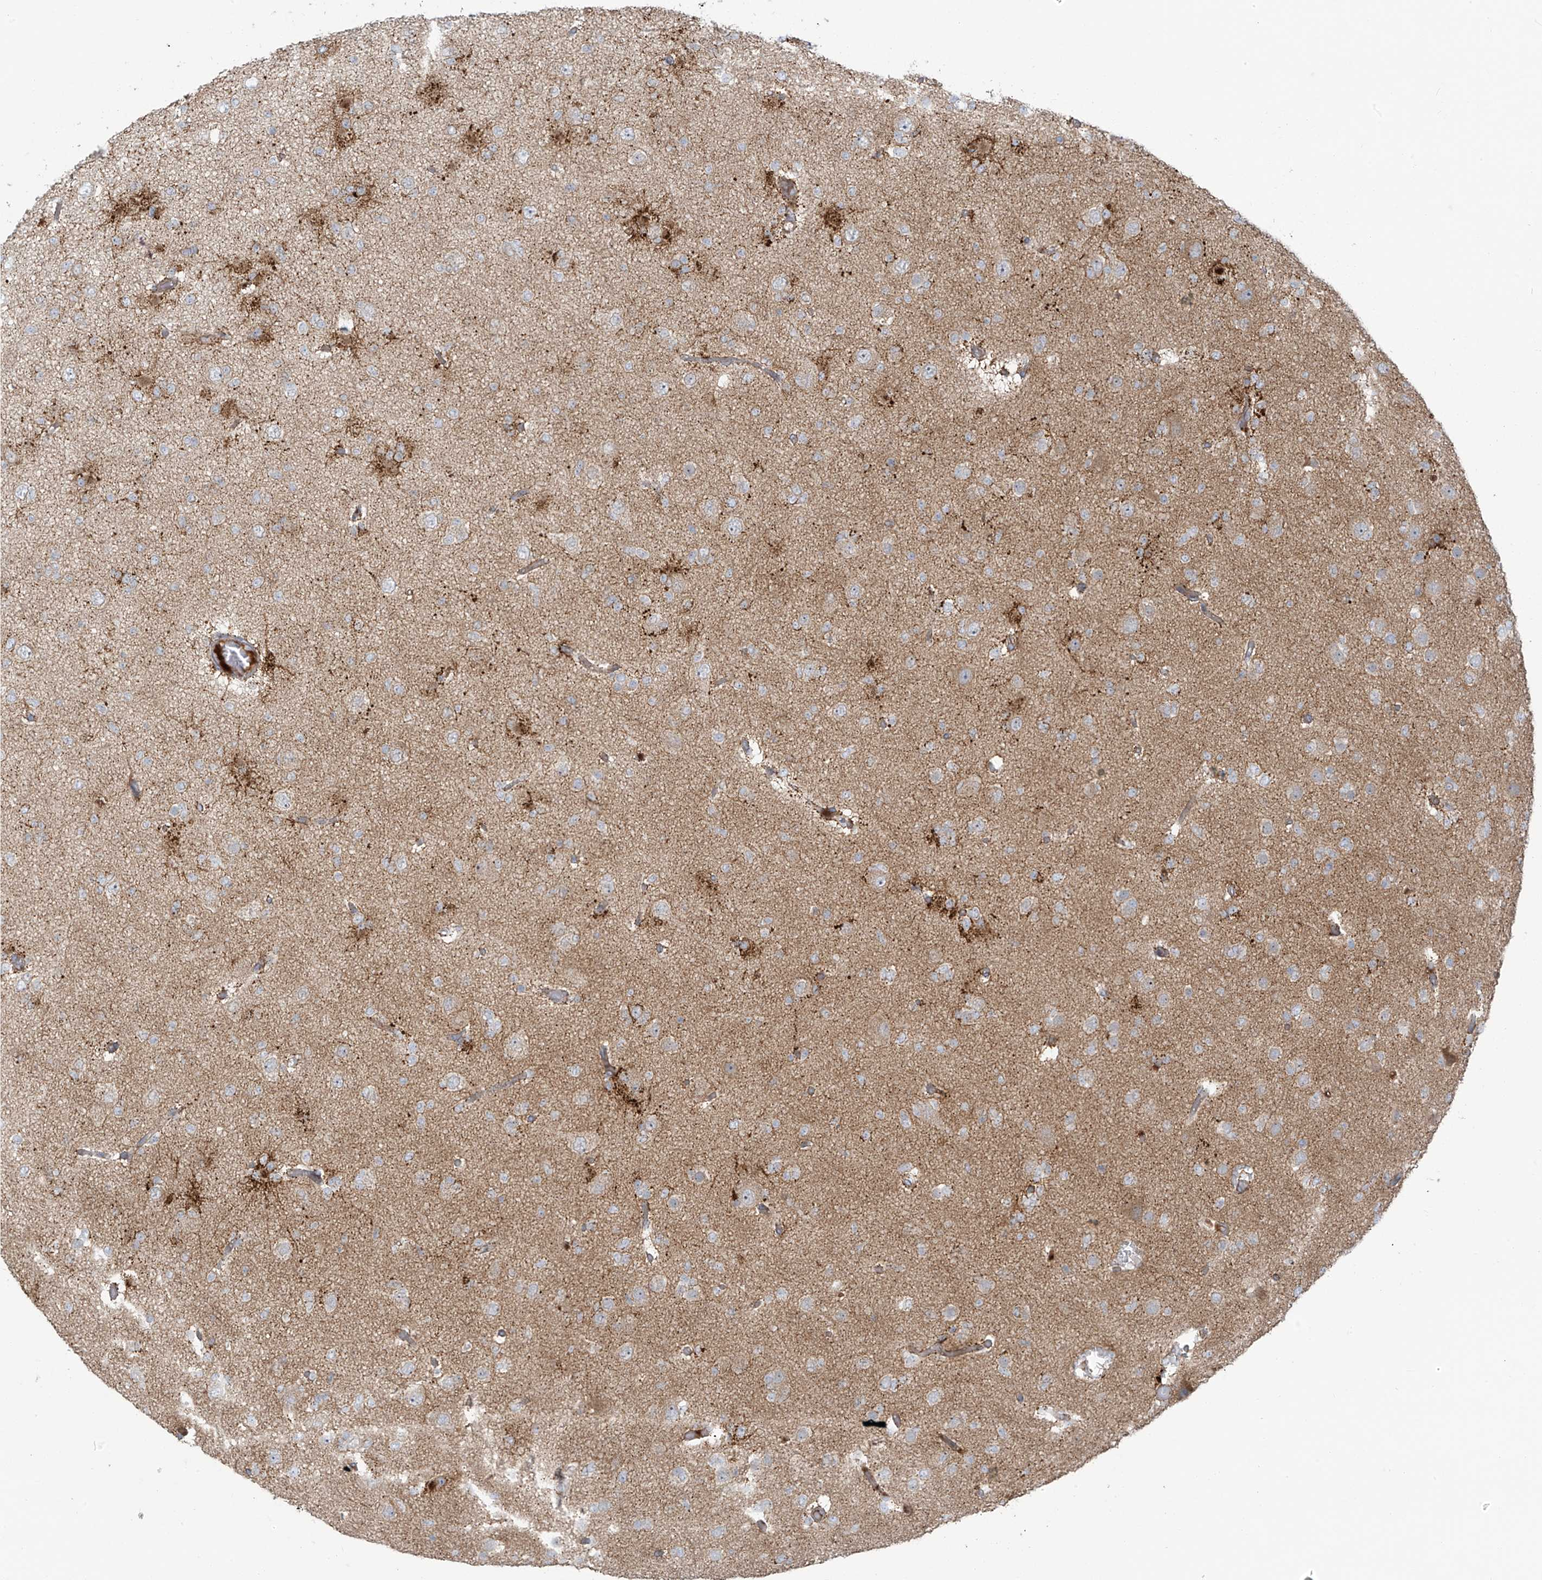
{"staining": {"intensity": "moderate", "quantity": "<25%", "location": "cytoplasmic/membranous"}, "tissue": "glioma", "cell_type": "Tumor cells", "image_type": "cancer", "snomed": [{"axis": "morphology", "description": "Glioma, malignant, Low grade"}, {"axis": "topography", "description": "Brain"}], "caption": "Glioma tissue demonstrates moderate cytoplasmic/membranous staining in approximately <25% of tumor cells", "gene": "LZTS3", "patient": {"sex": "female", "age": 22}}